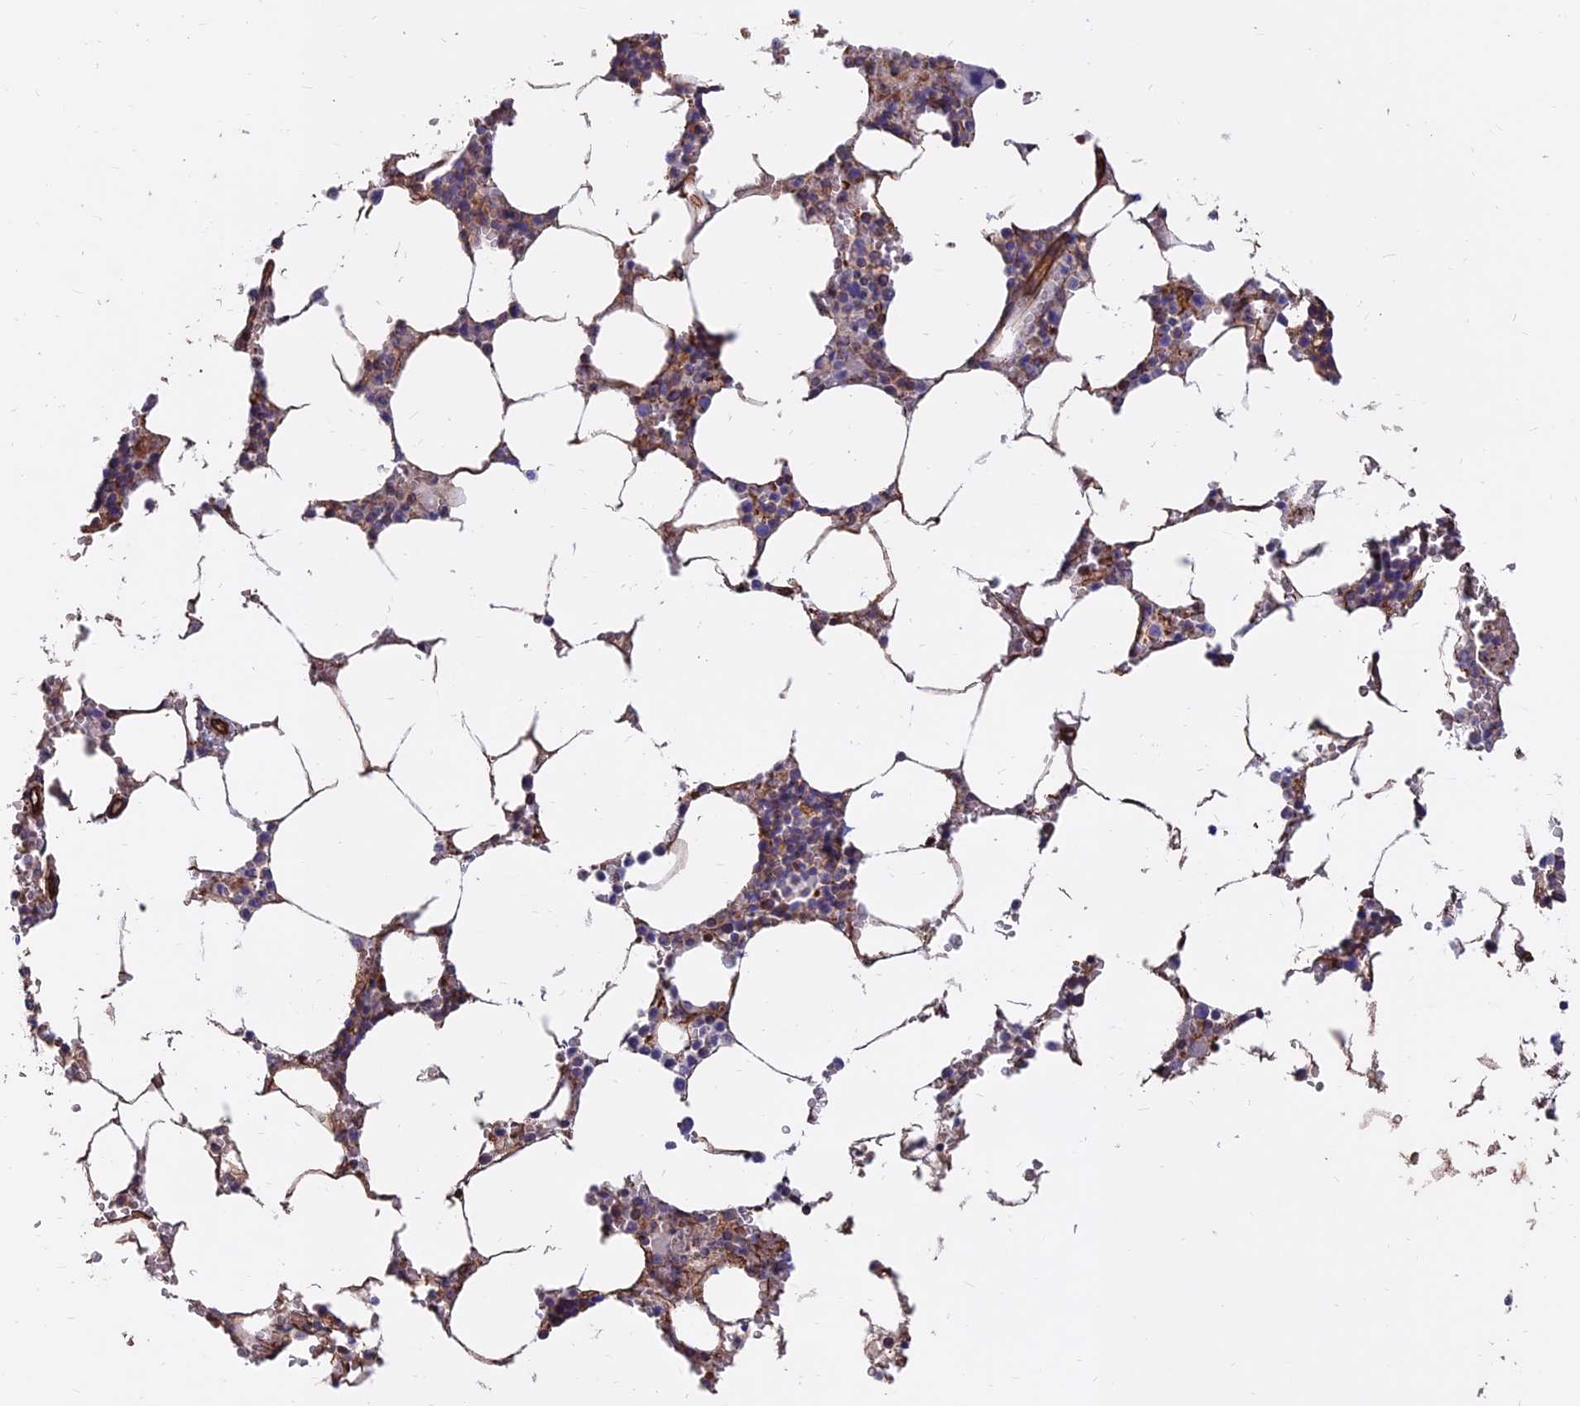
{"staining": {"intensity": "moderate", "quantity": "<25%", "location": "cytoplasmic/membranous"}, "tissue": "bone marrow", "cell_type": "Hematopoietic cells", "image_type": "normal", "snomed": [{"axis": "morphology", "description": "Normal tissue, NOS"}, {"axis": "topography", "description": "Bone marrow"}], "caption": "This photomicrograph shows immunohistochemistry (IHC) staining of normal bone marrow, with low moderate cytoplasmic/membranous positivity in approximately <25% of hematopoietic cells.", "gene": "CDK18", "patient": {"sex": "male", "age": 70}}